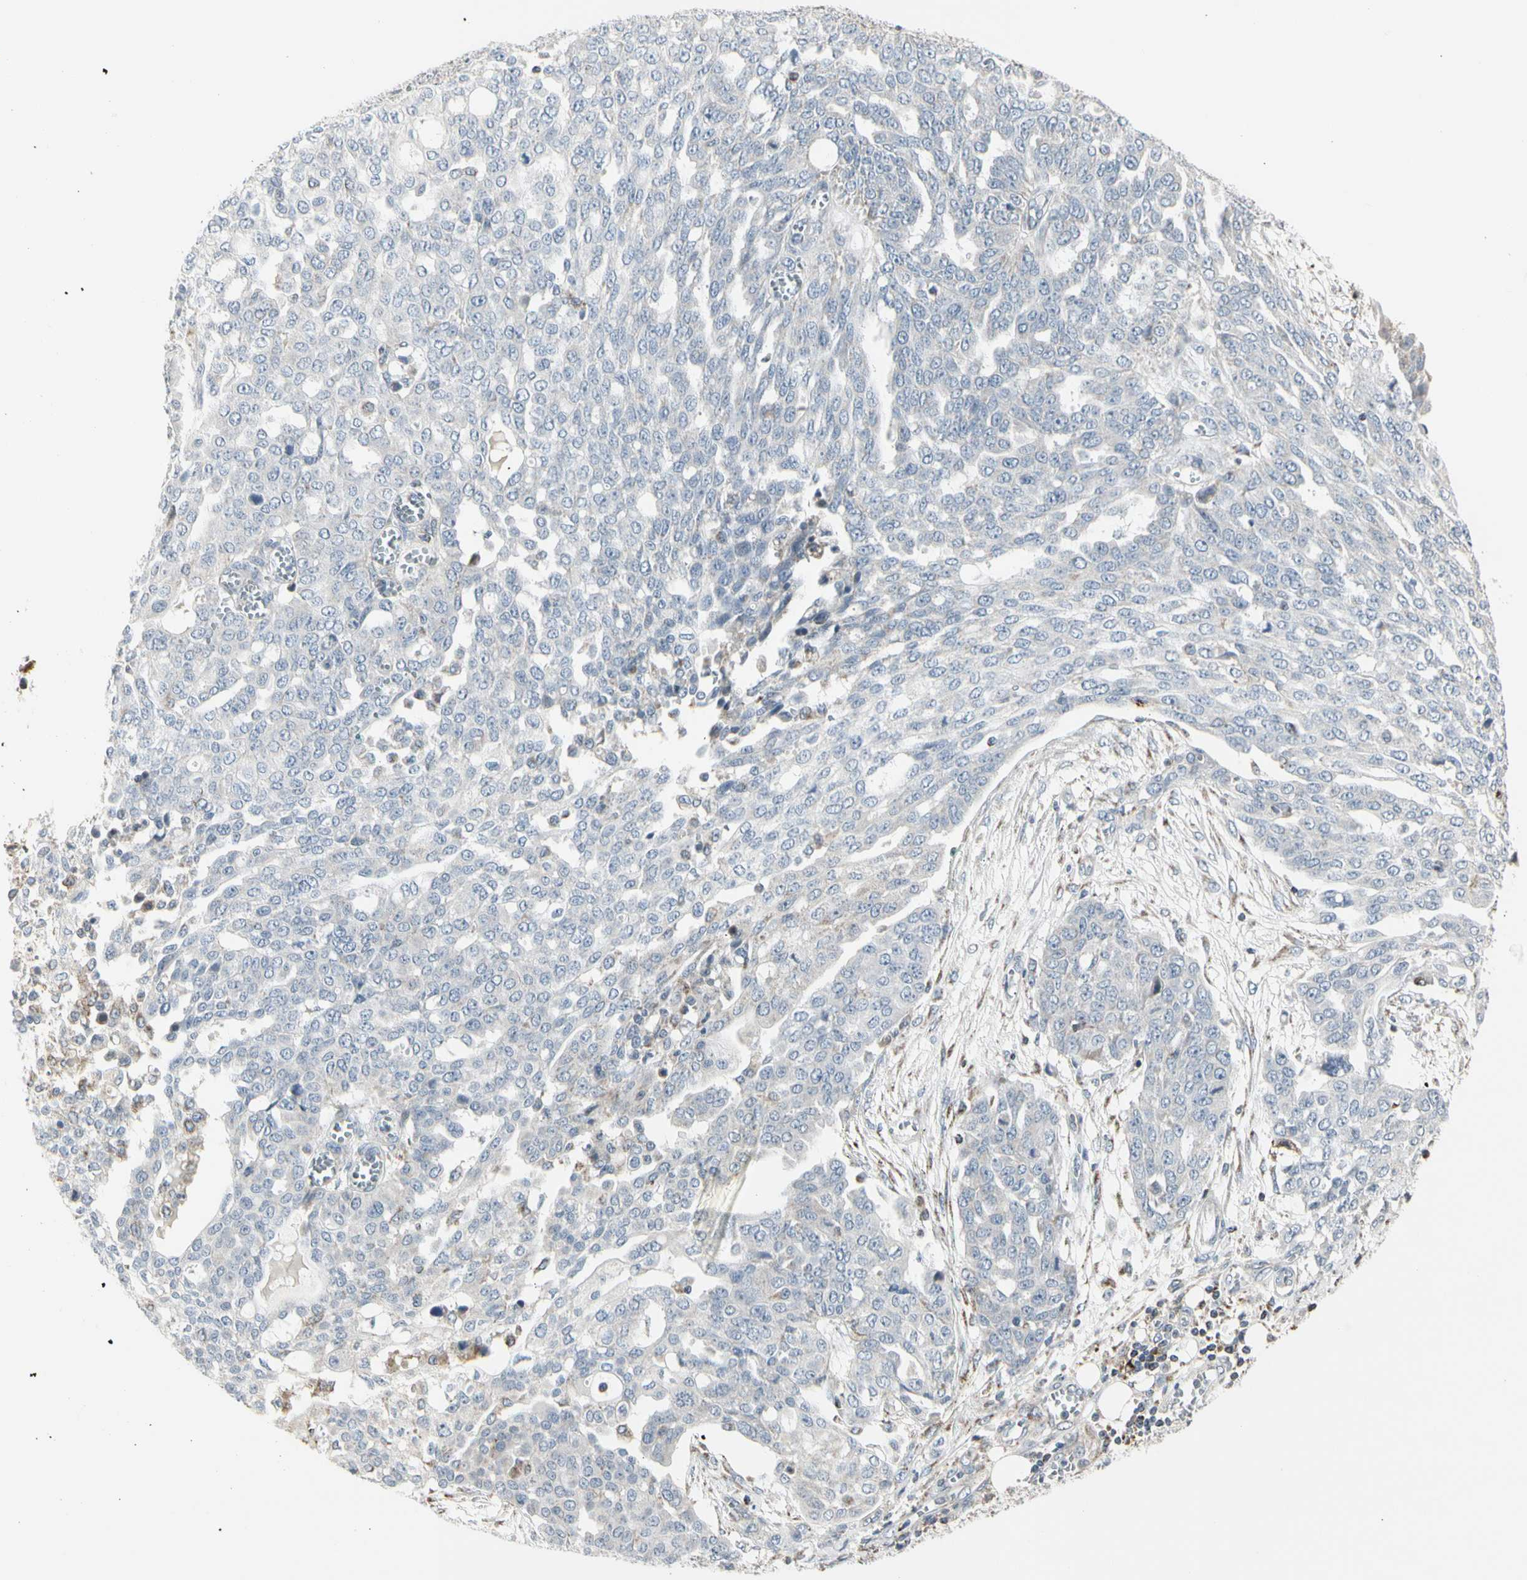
{"staining": {"intensity": "negative", "quantity": "none", "location": "none"}, "tissue": "ovarian cancer", "cell_type": "Tumor cells", "image_type": "cancer", "snomed": [{"axis": "morphology", "description": "Cystadenocarcinoma, serous, NOS"}, {"axis": "topography", "description": "Soft tissue"}, {"axis": "topography", "description": "Ovary"}], "caption": "This is a histopathology image of IHC staining of ovarian cancer (serous cystadenocarcinoma), which shows no expression in tumor cells.", "gene": "TMEM176A", "patient": {"sex": "female", "age": 57}}